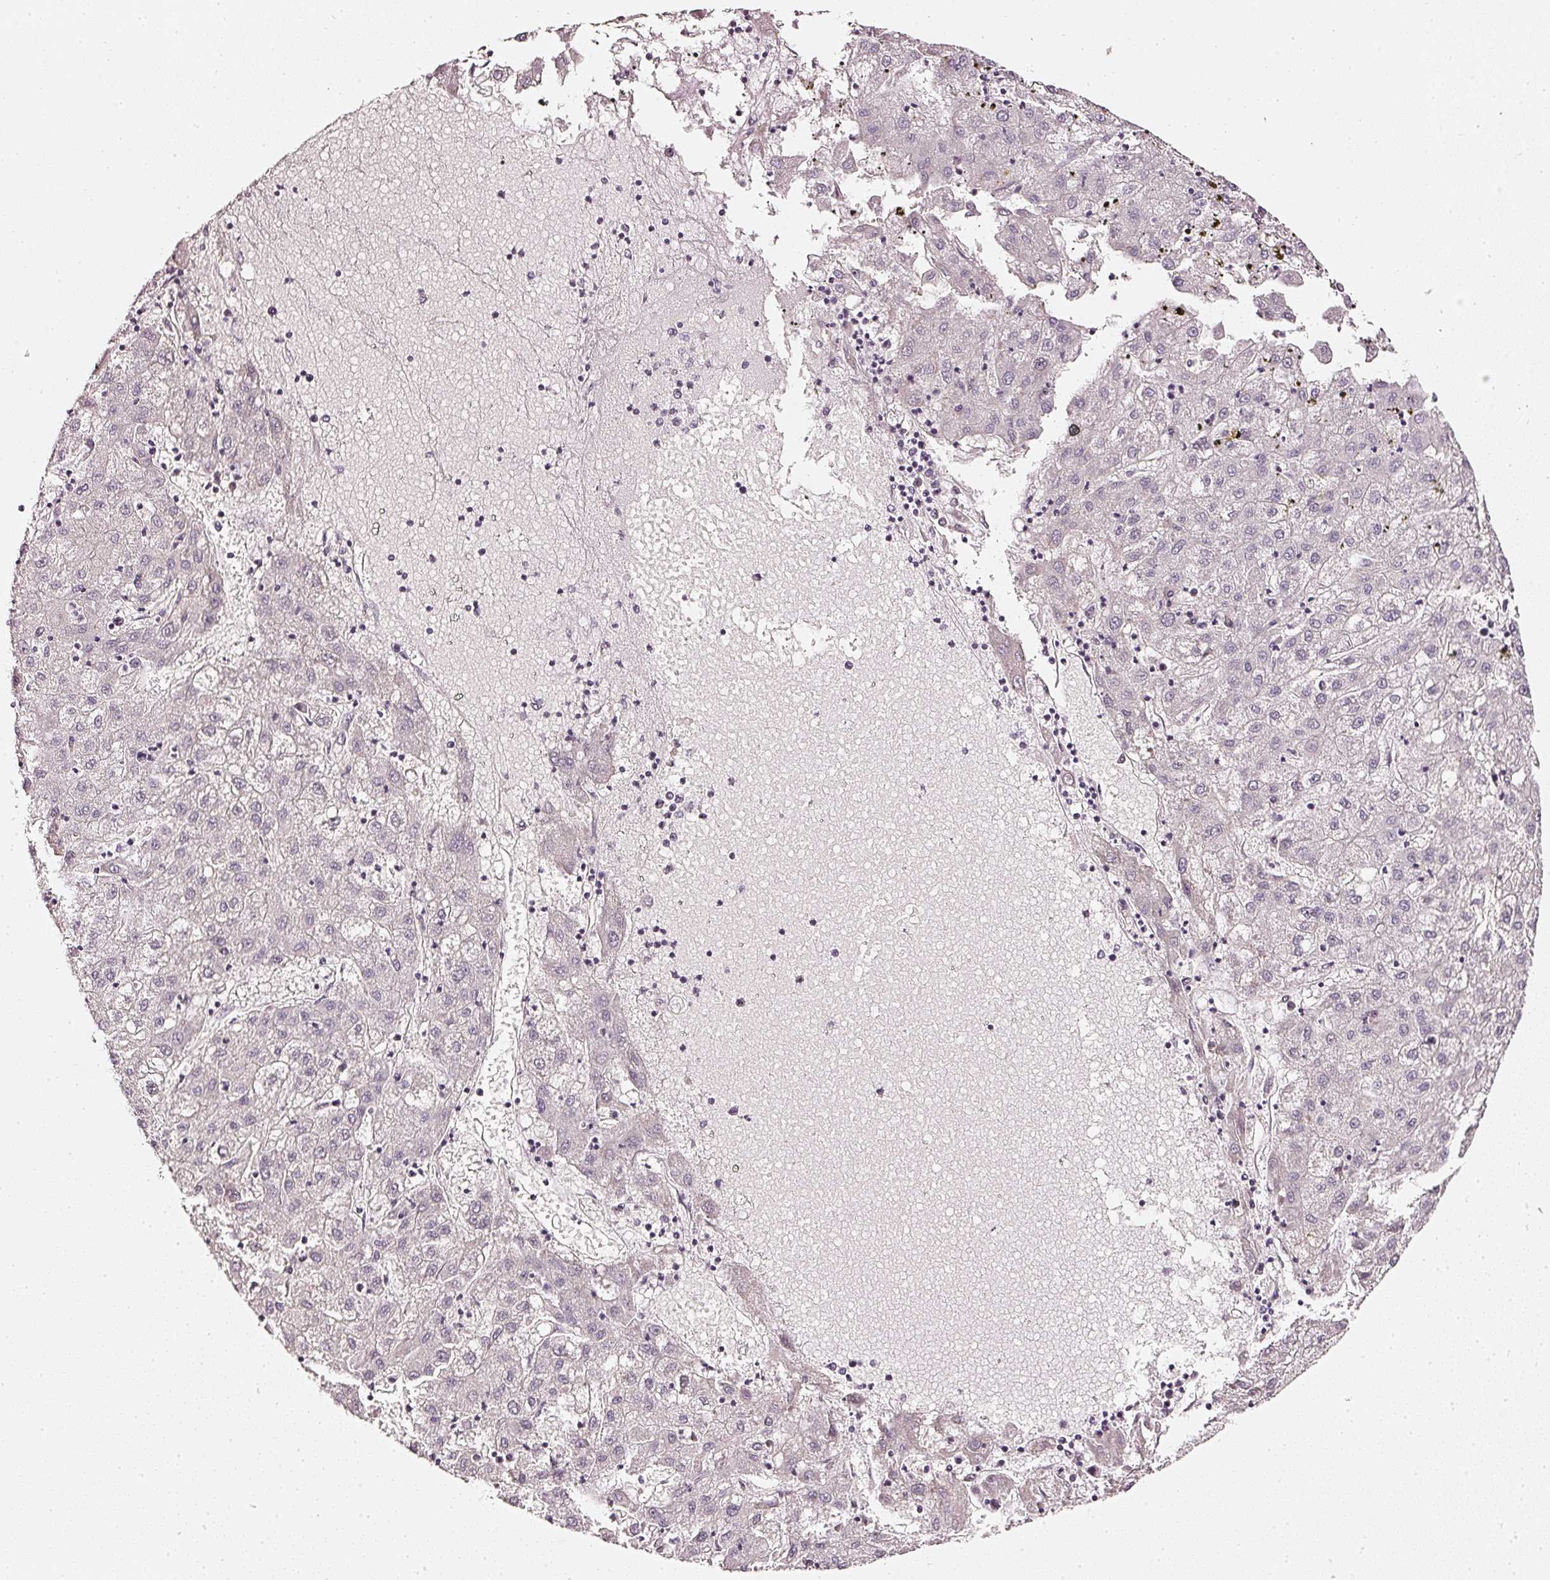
{"staining": {"intensity": "negative", "quantity": "none", "location": "none"}, "tissue": "liver cancer", "cell_type": "Tumor cells", "image_type": "cancer", "snomed": [{"axis": "morphology", "description": "Carcinoma, Hepatocellular, NOS"}, {"axis": "topography", "description": "Liver"}], "caption": "A high-resolution histopathology image shows immunohistochemistry staining of liver cancer, which demonstrates no significant expression in tumor cells. The staining is performed using DAB brown chromogen with nuclei counter-stained in using hematoxylin.", "gene": "CNP", "patient": {"sex": "male", "age": 72}}